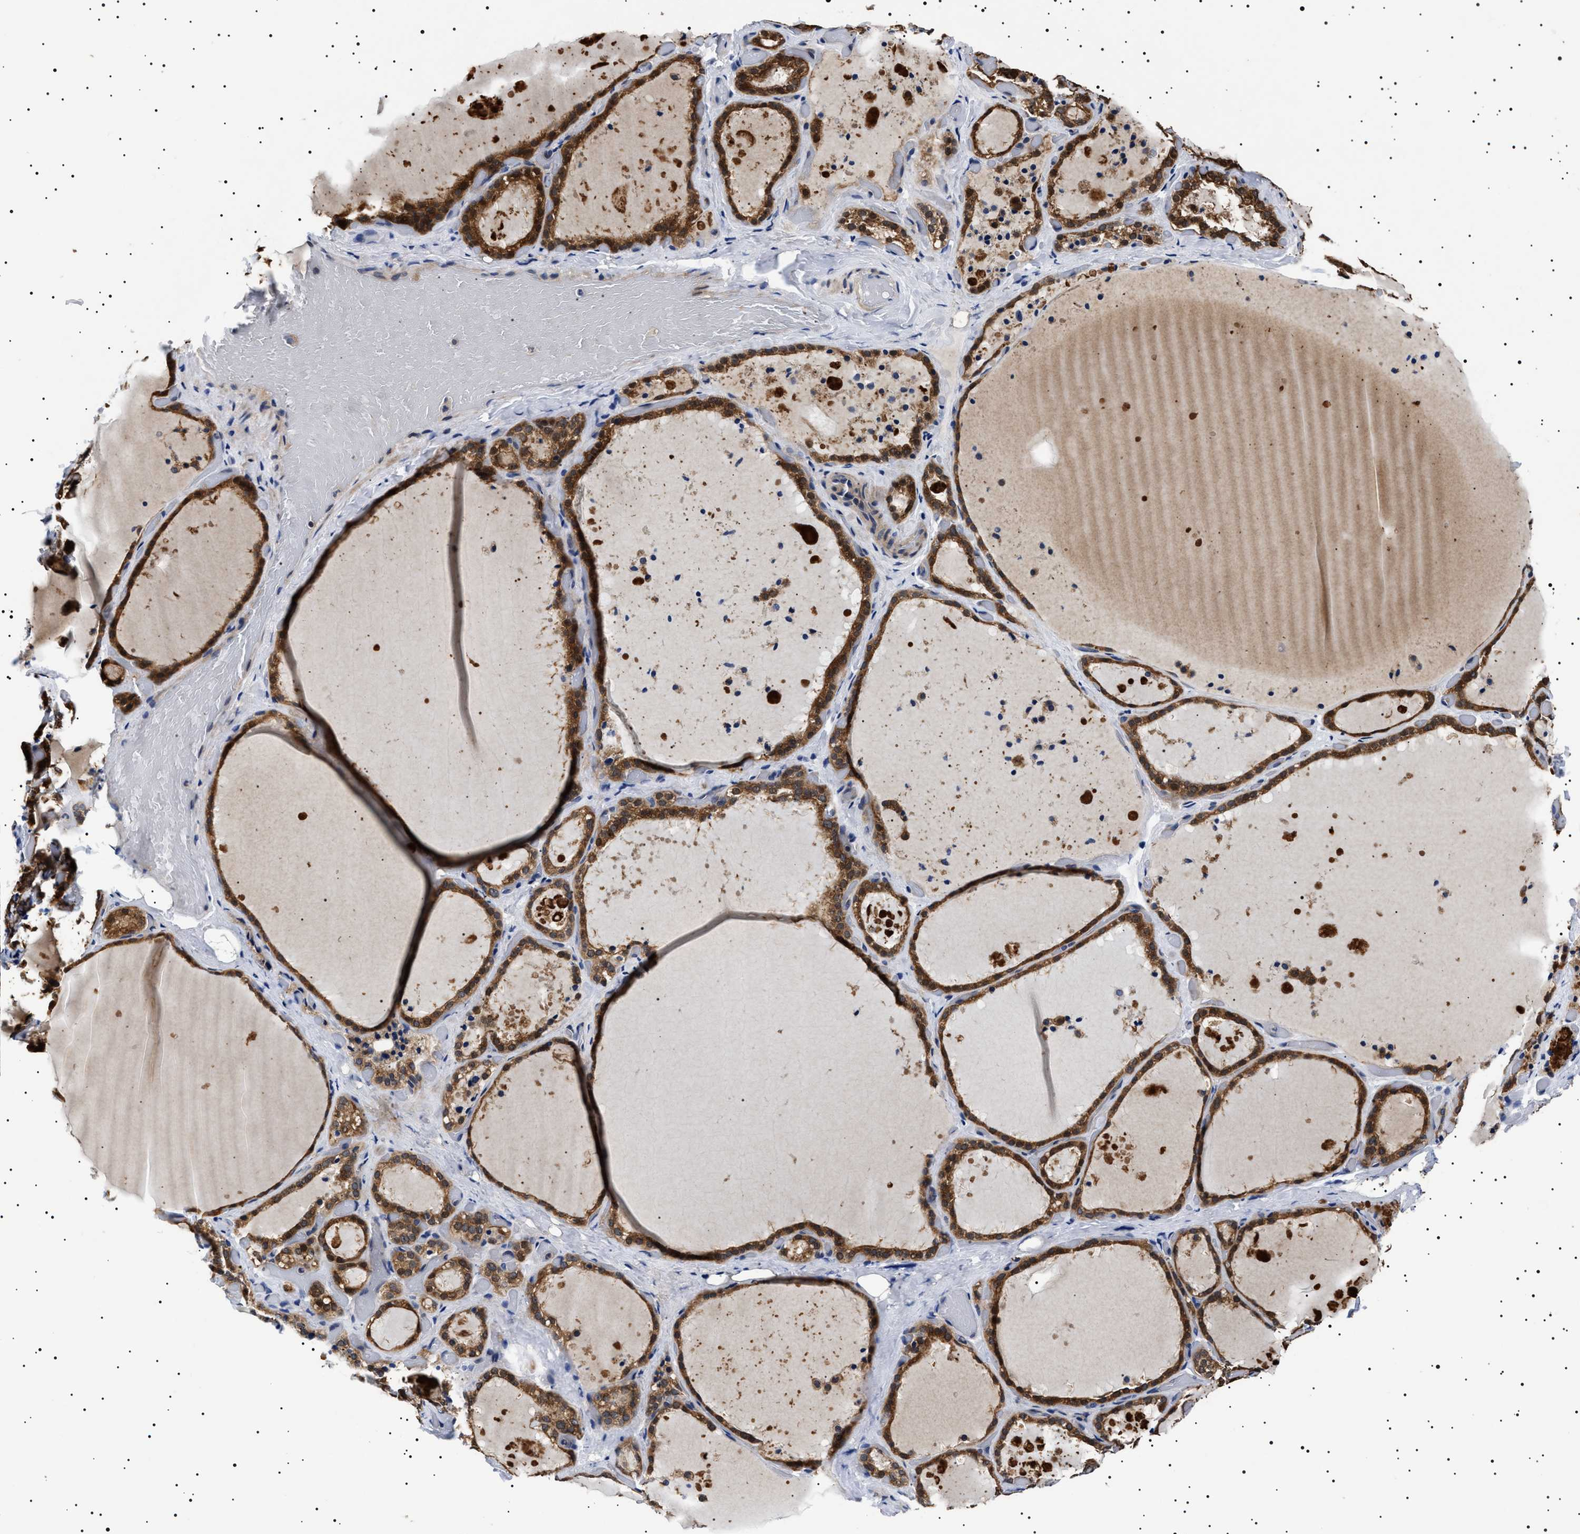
{"staining": {"intensity": "strong", "quantity": ">75%", "location": "cytoplasmic/membranous"}, "tissue": "thyroid gland", "cell_type": "Glandular cells", "image_type": "normal", "snomed": [{"axis": "morphology", "description": "Normal tissue, NOS"}, {"axis": "topography", "description": "Thyroid gland"}], "caption": "Protein expression analysis of normal thyroid gland exhibits strong cytoplasmic/membranous staining in about >75% of glandular cells.", "gene": "SLC4A7", "patient": {"sex": "female", "age": 44}}